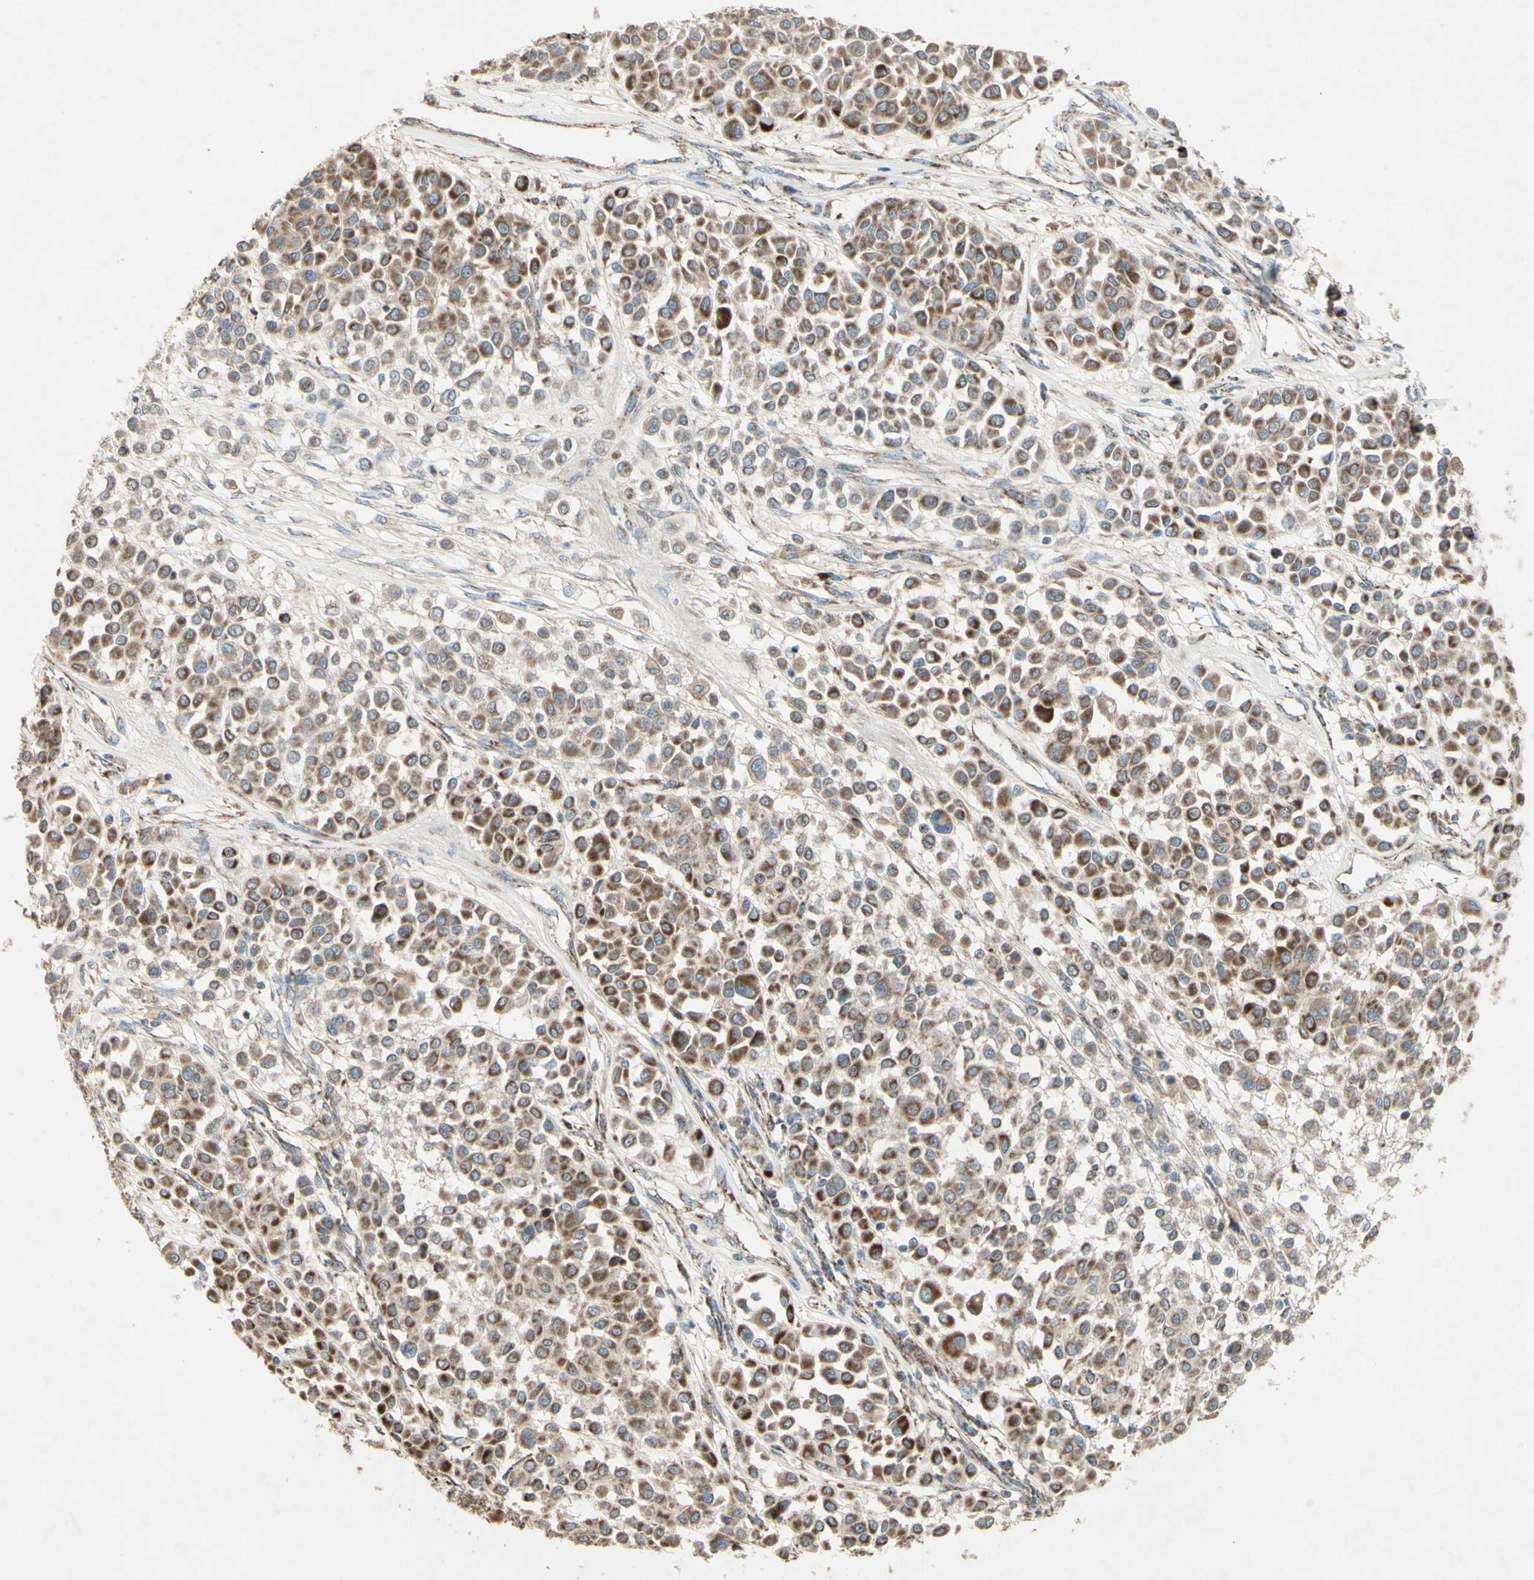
{"staining": {"intensity": "moderate", "quantity": ">75%", "location": "cytoplasmic/membranous"}, "tissue": "melanoma", "cell_type": "Tumor cells", "image_type": "cancer", "snomed": [{"axis": "morphology", "description": "Malignant melanoma, Metastatic site"}, {"axis": "topography", "description": "Soft tissue"}], "caption": "Moderate cytoplasmic/membranous positivity is identified in approximately >75% of tumor cells in melanoma.", "gene": "RHOT1", "patient": {"sex": "male", "age": 41}}